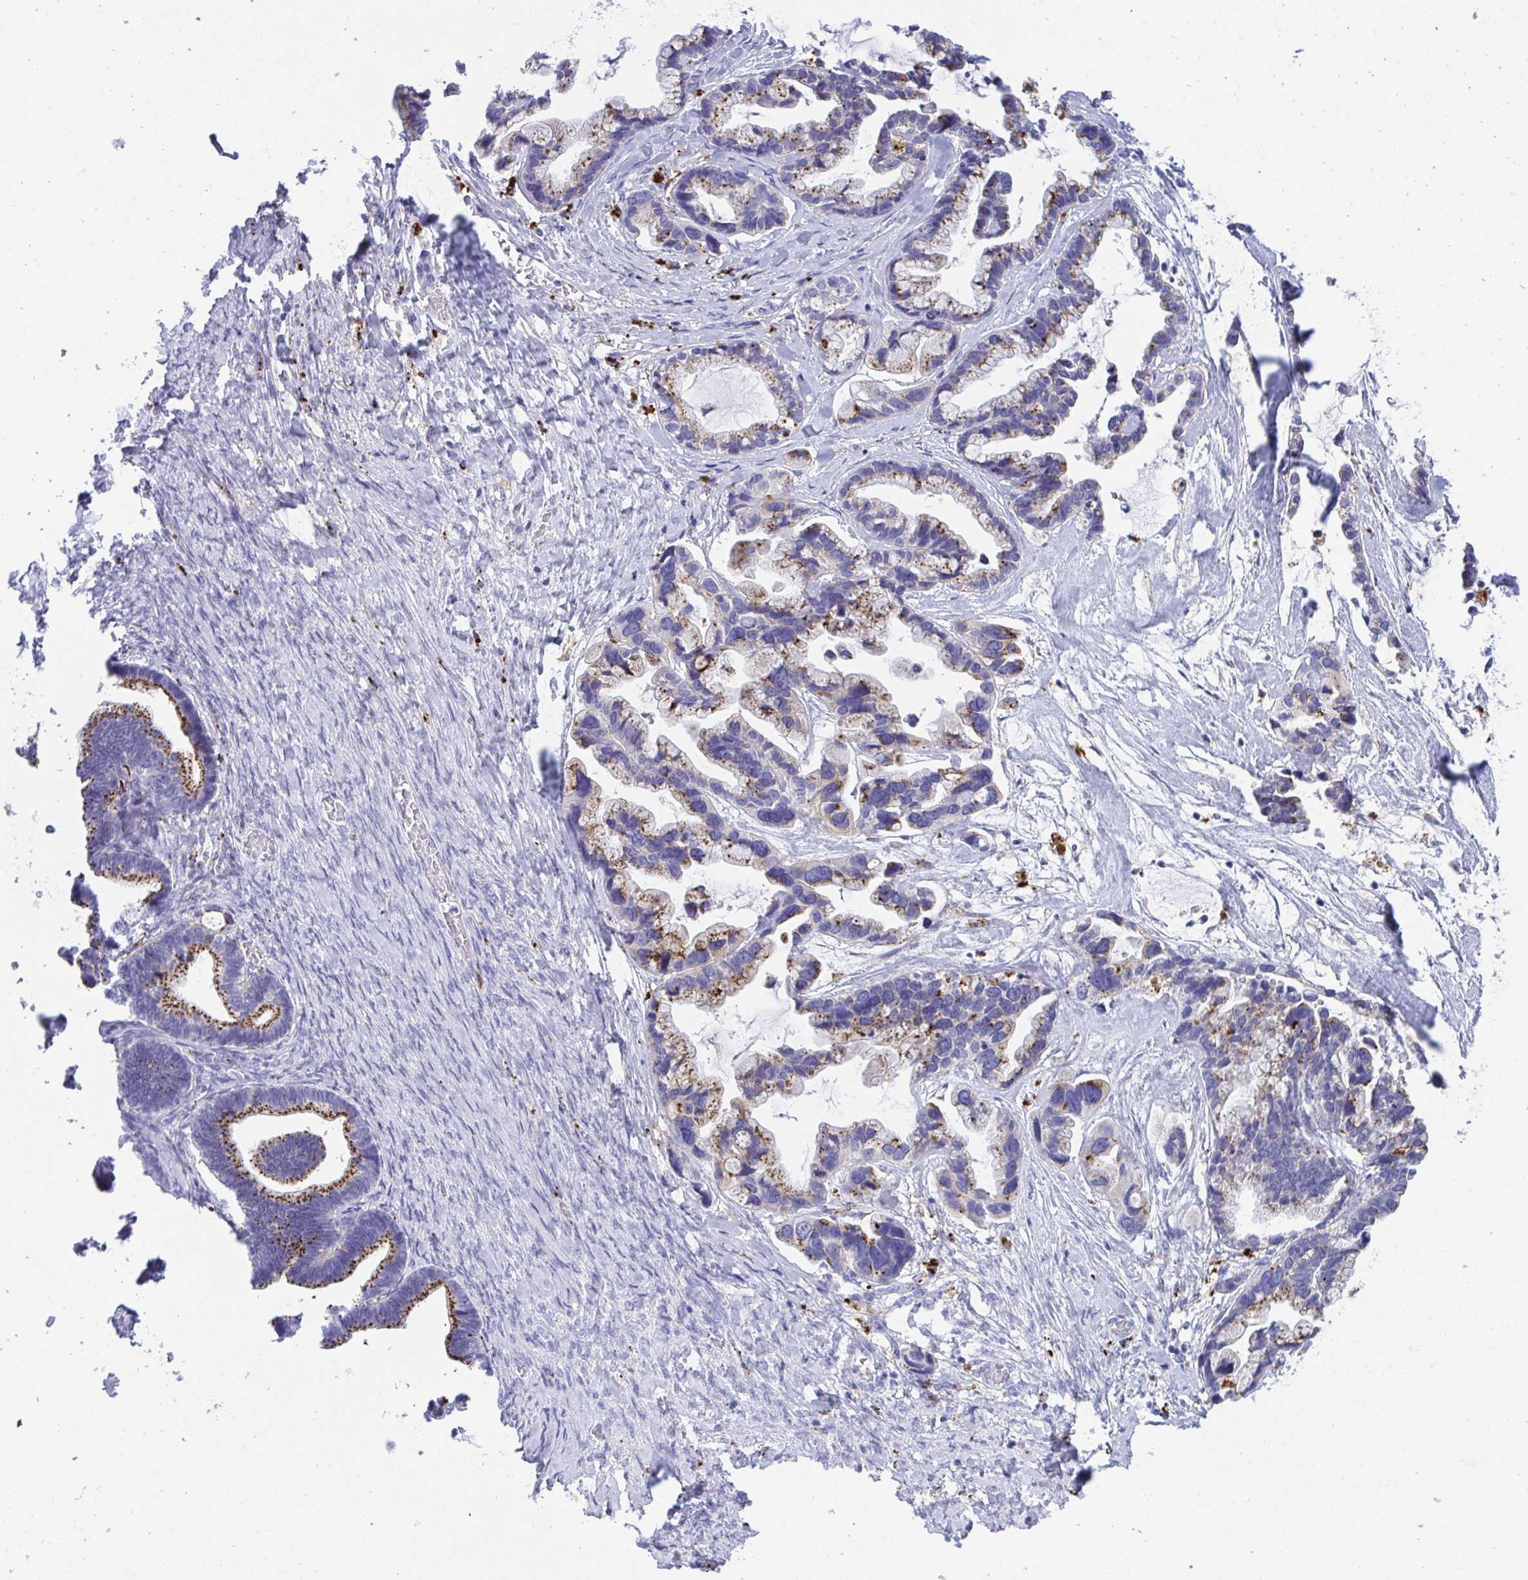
{"staining": {"intensity": "moderate", "quantity": "25%-75%", "location": "cytoplasmic/membranous"}, "tissue": "ovarian cancer", "cell_type": "Tumor cells", "image_type": "cancer", "snomed": [{"axis": "morphology", "description": "Cystadenocarcinoma, serous, NOS"}, {"axis": "topography", "description": "Ovary"}], "caption": "Immunohistochemistry (IHC) (DAB (3,3'-diaminobenzidine)) staining of human serous cystadenocarcinoma (ovarian) demonstrates moderate cytoplasmic/membranous protein expression in about 25%-75% of tumor cells. (IHC, brightfield microscopy, high magnification).", "gene": "CPVL", "patient": {"sex": "female", "age": 56}}